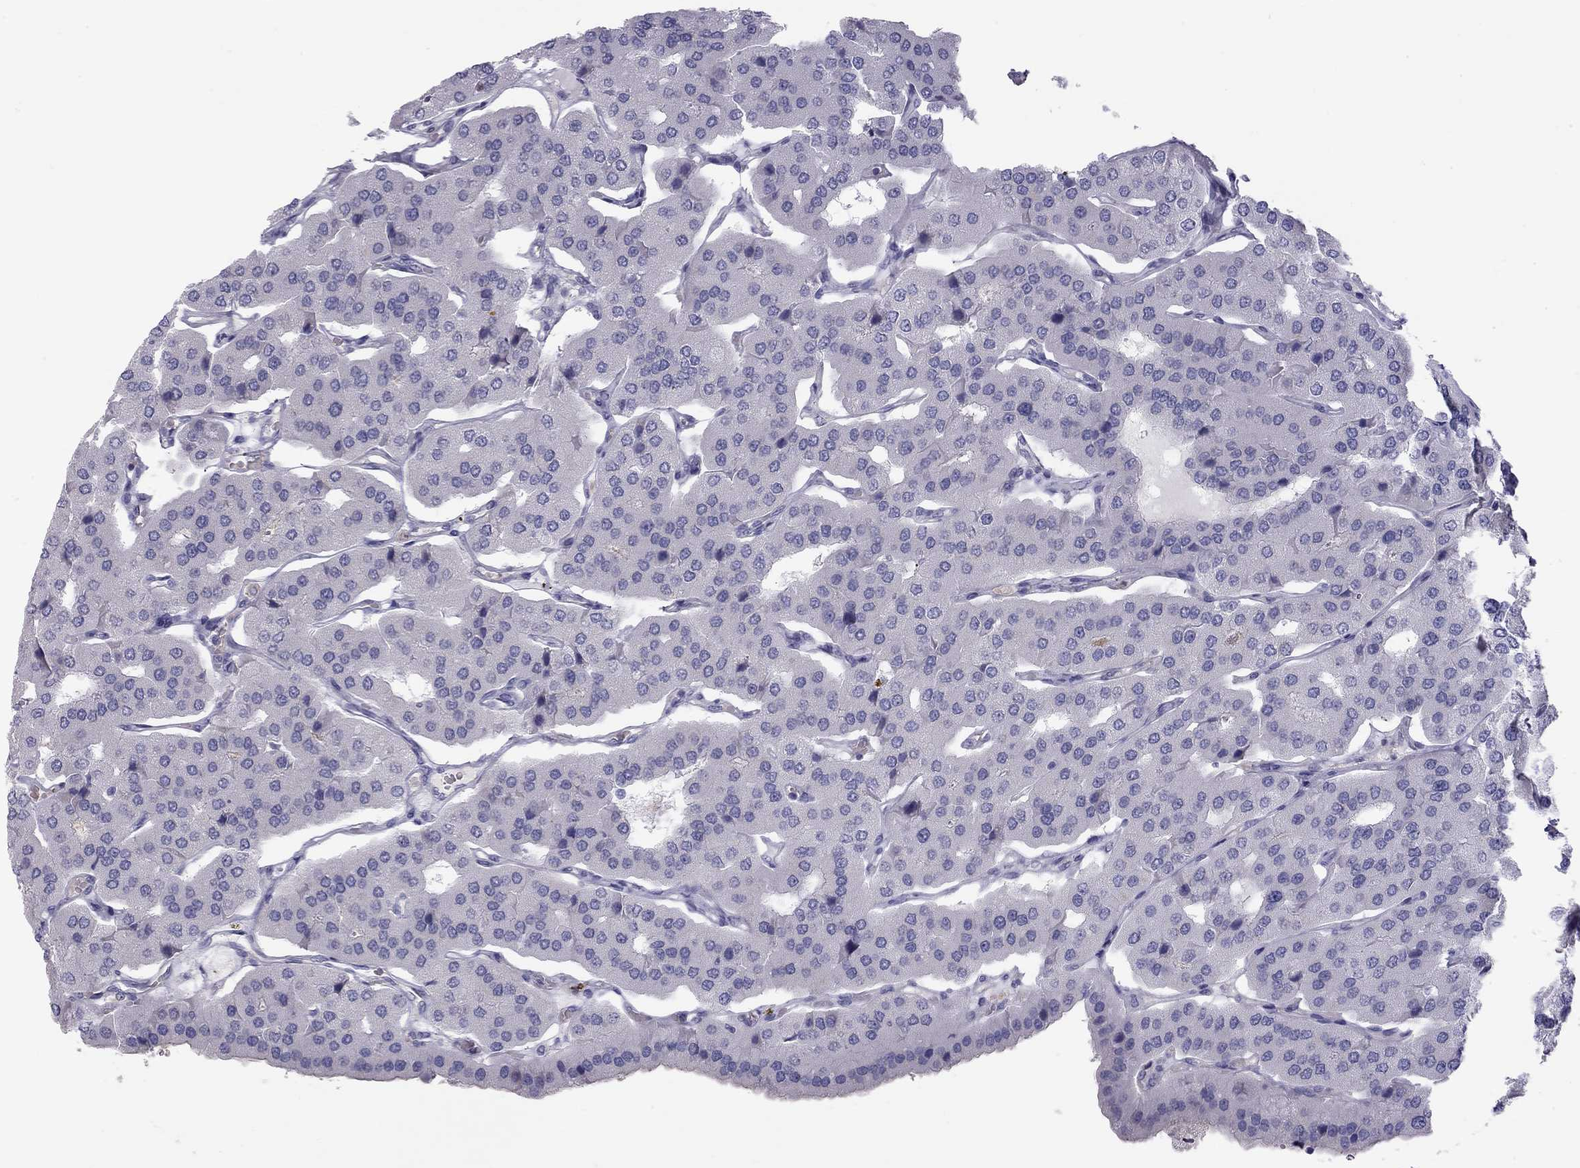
{"staining": {"intensity": "negative", "quantity": "none", "location": "none"}, "tissue": "parathyroid gland", "cell_type": "Glandular cells", "image_type": "normal", "snomed": [{"axis": "morphology", "description": "Normal tissue, NOS"}, {"axis": "morphology", "description": "Adenoma, NOS"}, {"axis": "topography", "description": "Parathyroid gland"}], "caption": "The histopathology image shows no significant positivity in glandular cells of parathyroid gland.", "gene": "TDRD6", "patient": {"sex": "female", "age": 86}}